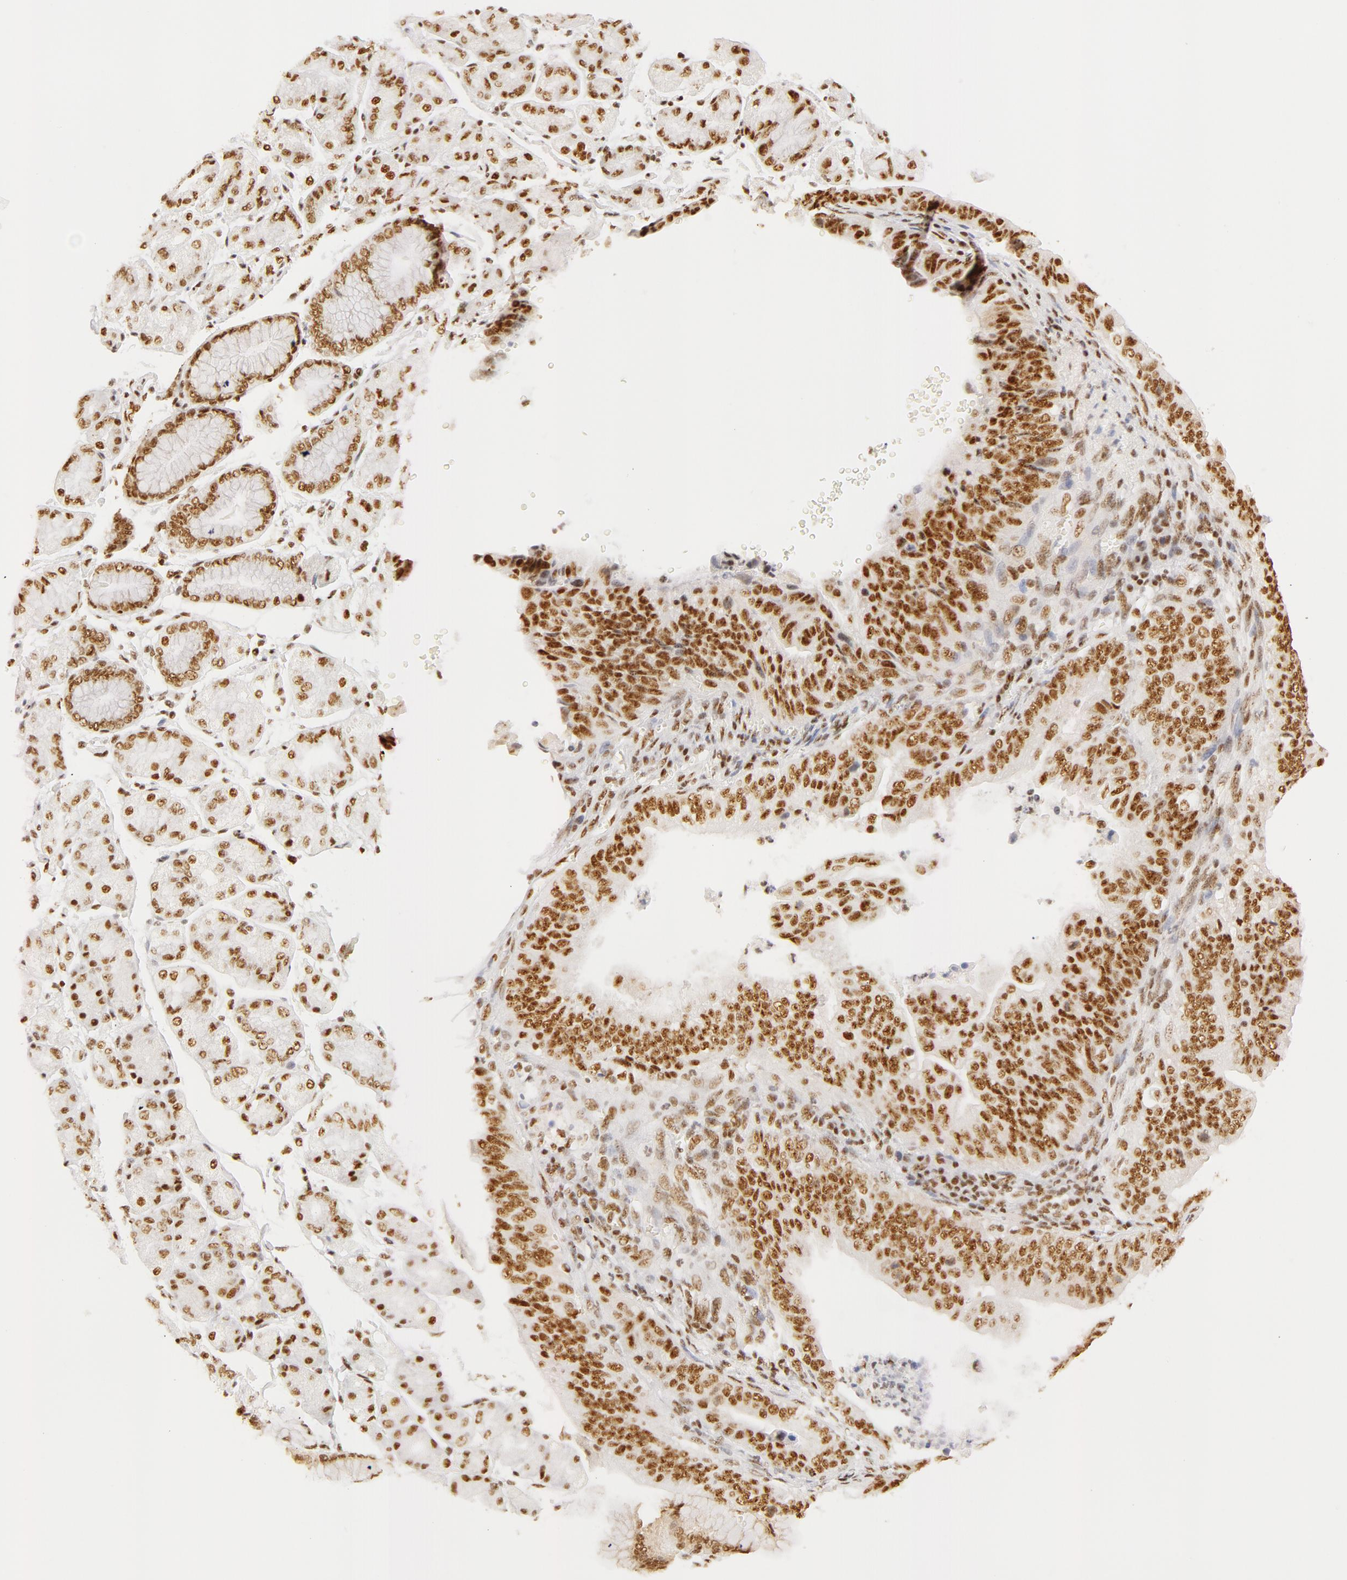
{"staining": {"intensity": "moderate", "quantity": ">75%", "location": "nuclear"}, "tissue": "stomach cancer", "cell_type": "Tumor cells", "image_type": "cancer", "snomed": [{"axis": "morphology", "description": "Adenocarcinoma, NOS"}, {"axis": "topography", "description": "Stomach, upper"}], "caption": "This is an image of IHC staining of stomach cancer (adenocarcinoma), which shows moderate expression in the nuclear of tumor cells.", "gene": "RBM39", "patient": {"sex": "female", "age": 50}}